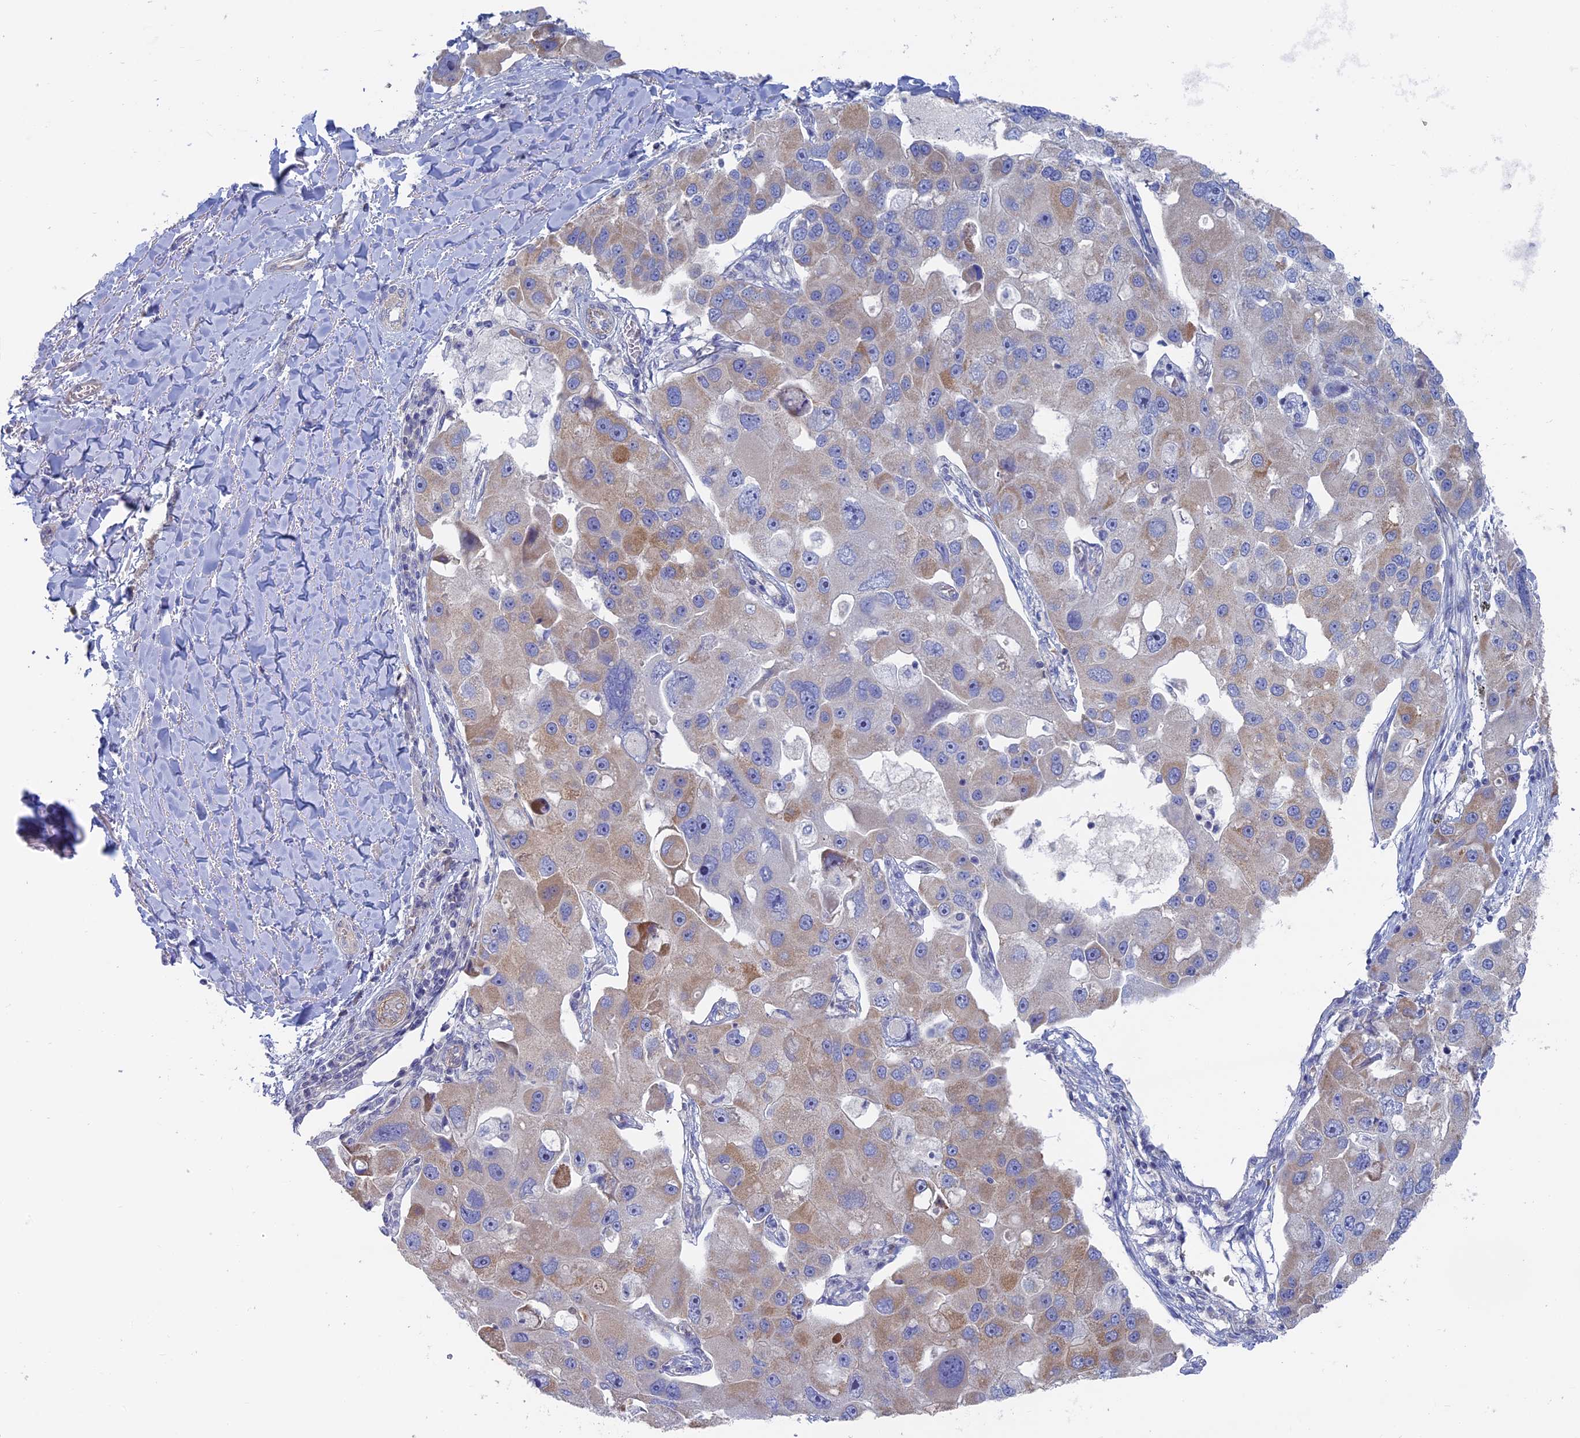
{"staining": {"intensity": "moderate", "quantity": "<25%", "location": "cytoplasmic/membranous"}, "tissue": "lung cancer", "cell_type": "Tumor cells", "image_type": "cancer", "snomed": [{"axis": "morphology", "description": "Adenocarcinoma, NOS"}, {"axis": "topography", "description": "Lung"}], "caption": "A brown stain shows moderate cytoplasmic/membranous staining of a protein in adenocarcinoma (lung) tumor cells. Nuclei are stained in blue.", "gene": "TBC1D30", "patient": {"sex": "female", "age": 54}}